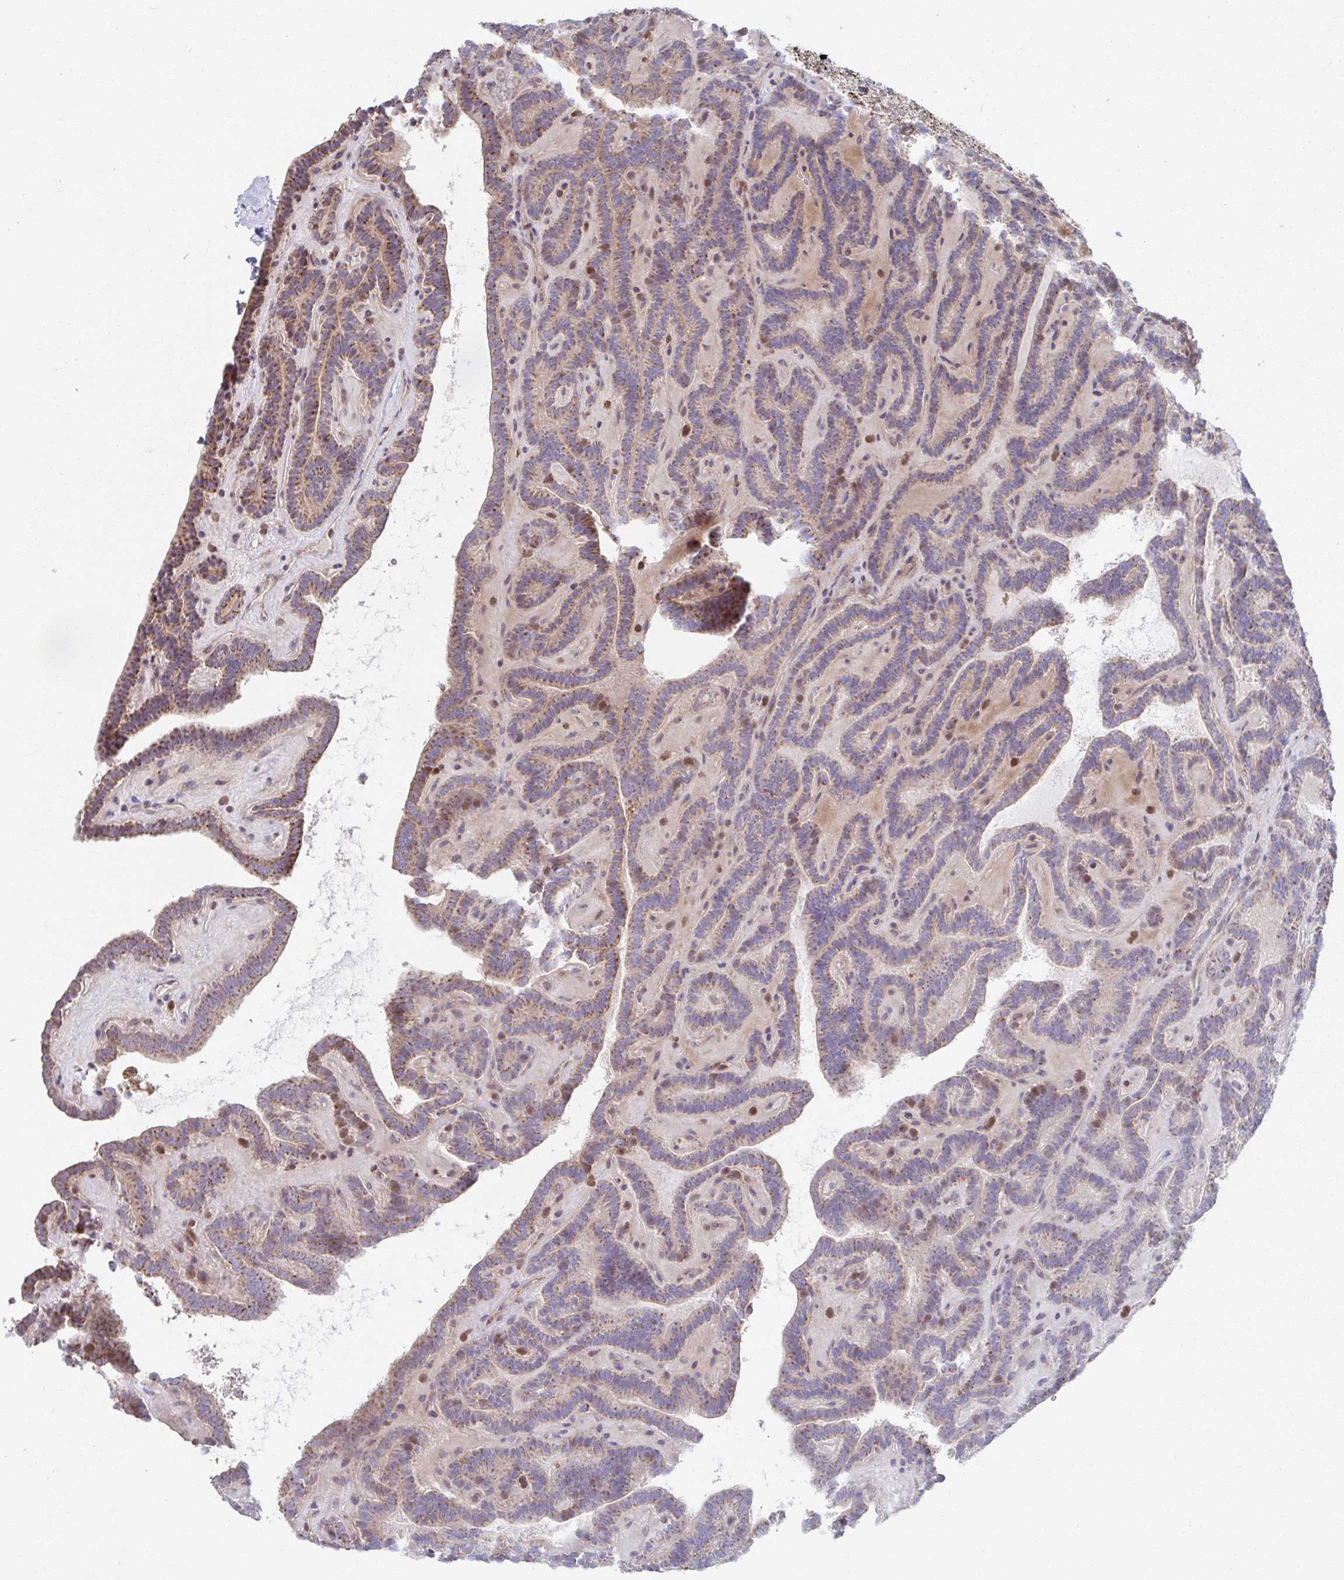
{"staining": {"intensity": "moderate", "quantity": ">75%", "location": "cytoplasmic/membranous"}, "tissue": "thyroid cancer", "cell_type": "Tumor cells", "image_type": "cancer", "snomed": [{"axis": "morphology", "description": "Papillary adenocarcinoma, NOS"}, {"axis": "topography", "description": "Thyroid gland"}], "caption": "Human thyroid cancer stained for a protein (brown) demonstrates moderate cytoplasmic/membranous positive staining in about >75% of tumor cells.", "gene": "KLHL34", "patient": {"sex": "female", "age": 21}}